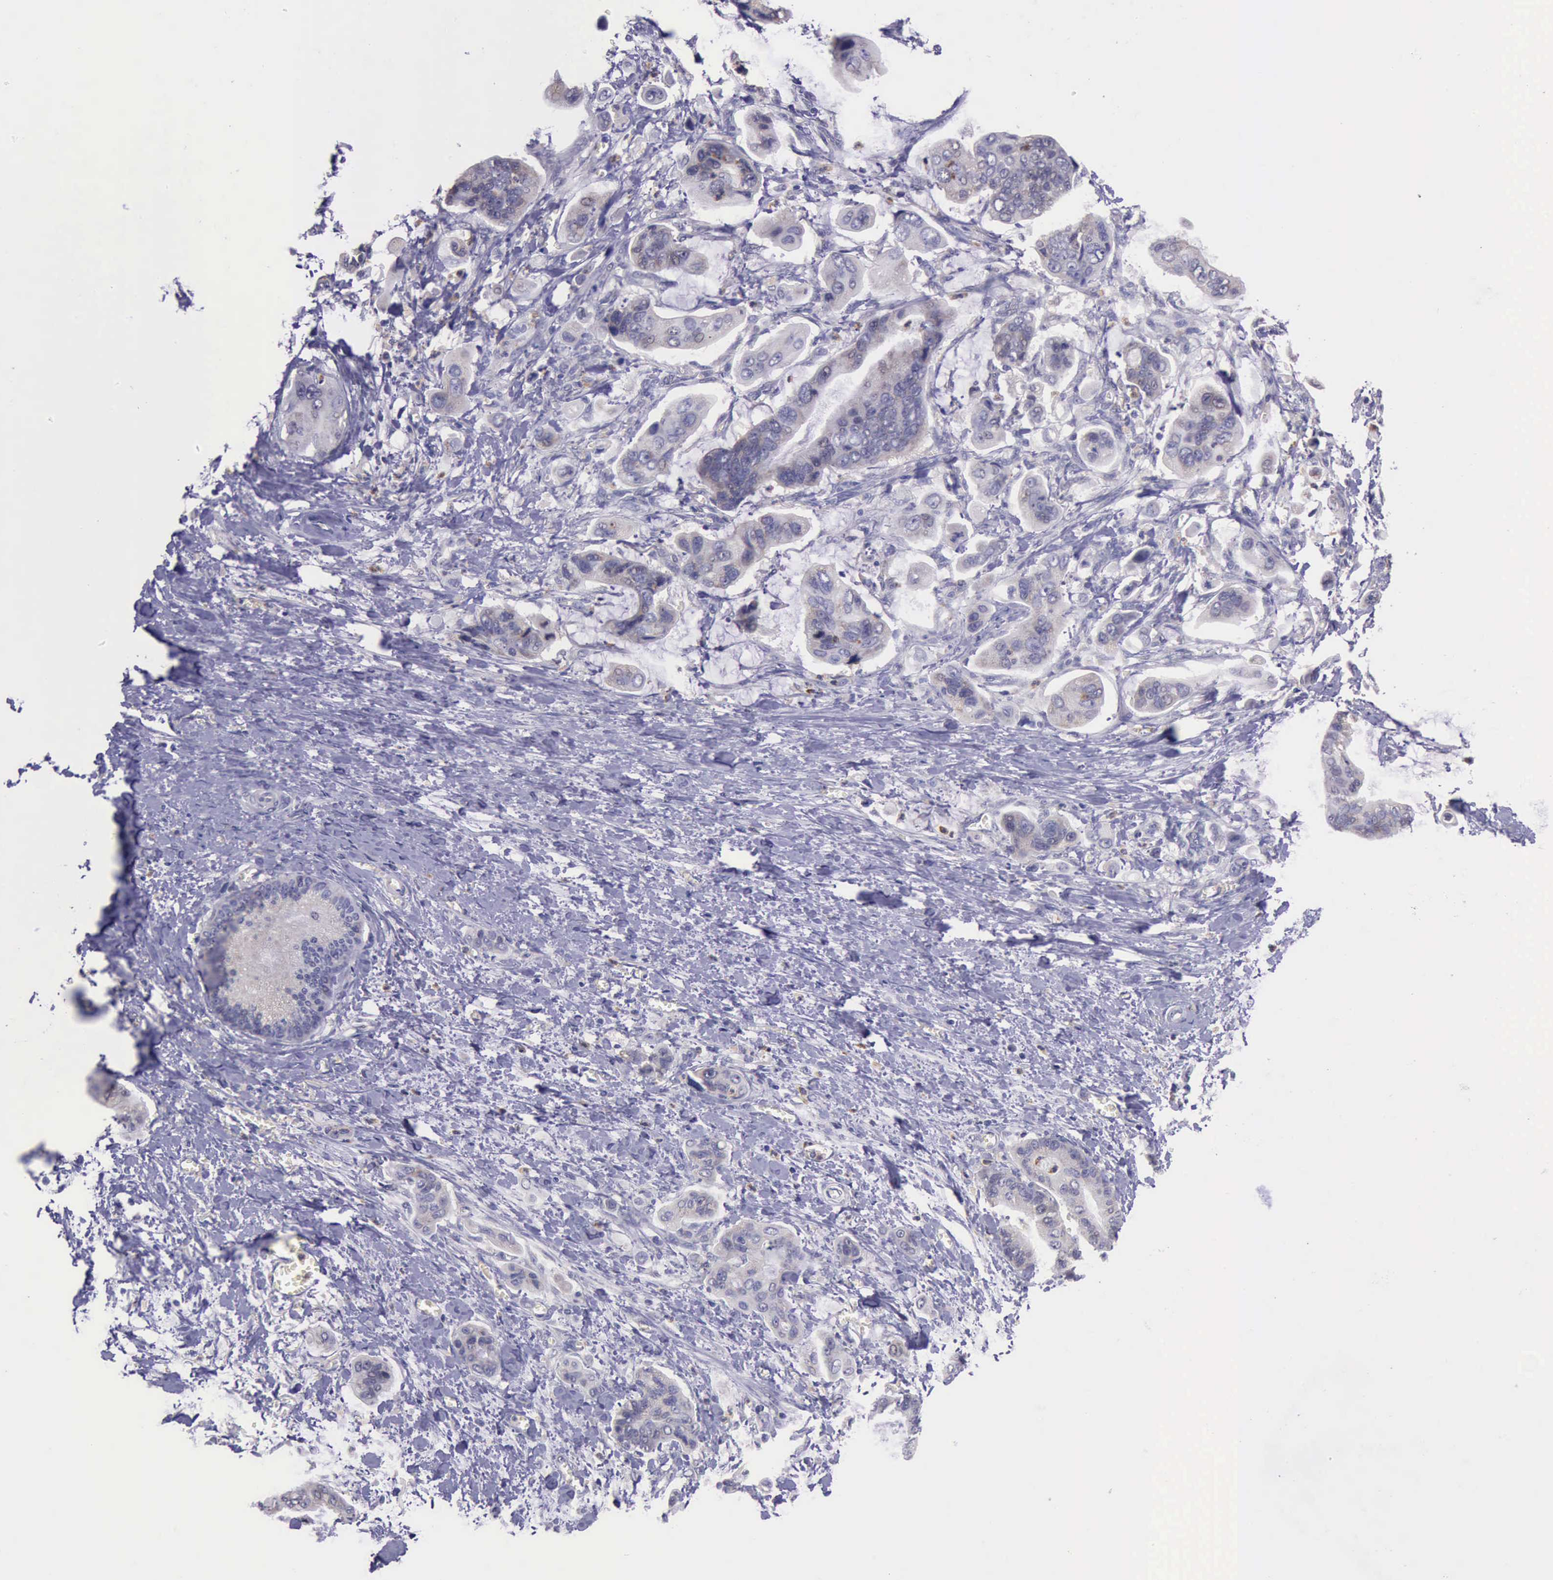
{"staining": {"intensity": "weak", "quantity": ">75%", "location": "cytoplasmic/membranous"}, "tissue": "stomach cancer", "cell_type": "Tumor cells", "image_type": "cancer", "snomed": [{"axis": "morphology", "description": "Adenocarcinoma, NOS"}, {"axis": "topography", "description": "Stomach, upper"}], "caption": "Immunohistochemical staining of stomach cancer (adenocarcinoma) demonstrates low levels of weak cytoplasmic/membranous protein positivity in about >75% of tumor cells. (IHC, brightfield microscopy, high magnification).", "gene": "PLEK2", "patient": {"sex": "male", "age": 80}}